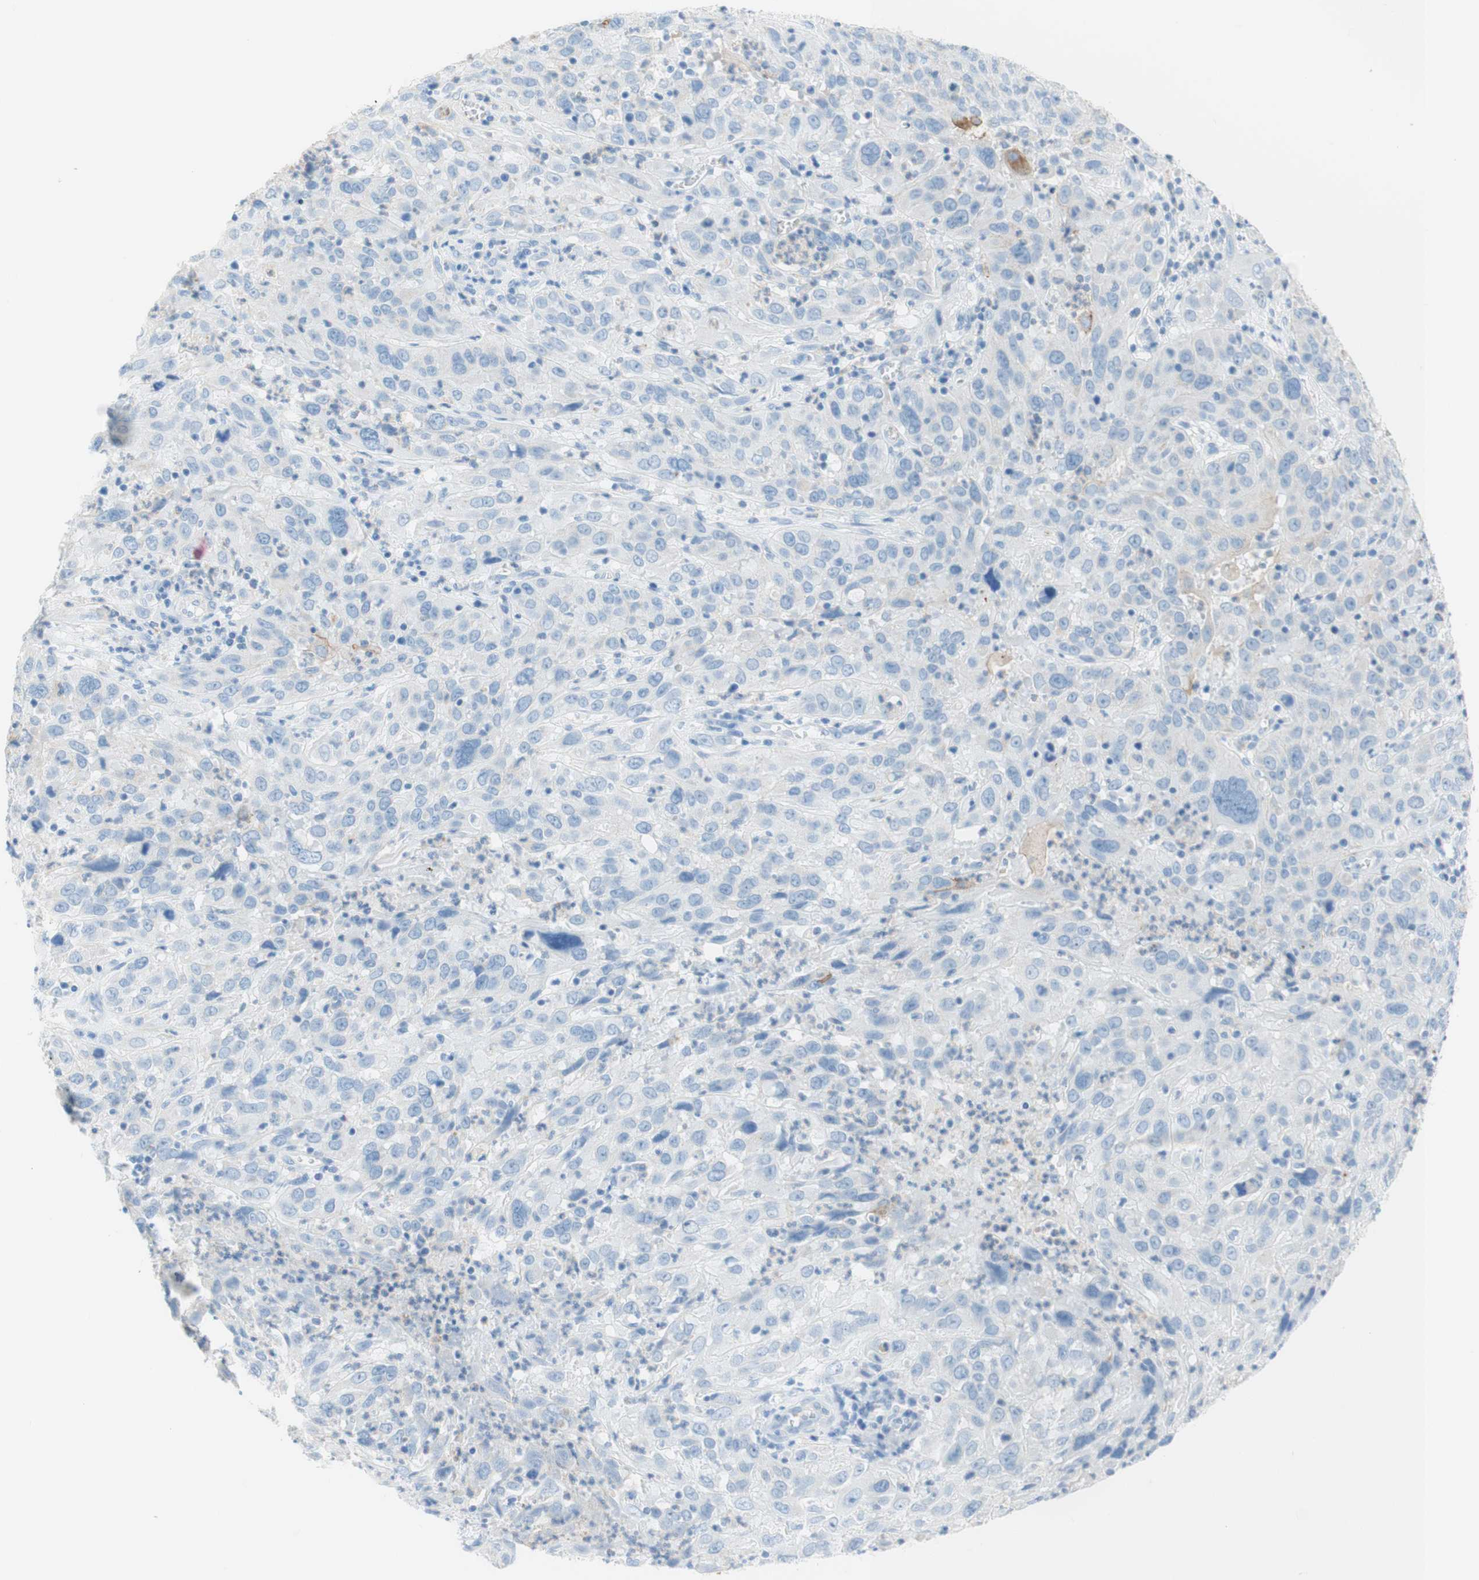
{"staining": {"intensity": "negative", "quantity": "none", "location": "none"}, "tissue": "cervical cancer", "cell_type": "Tumor cells", "image_type": "cancer", "snomed": [{"axis": "morphology", "description": "Squamous cell carcinoma, NOS"}, {"axis": "topography", "description": "Cervix"}], "caption": "Immunohistochemical staining of cervical squamous cell carcinoma demonstrates no significant expression in tumor cells.", "gene": "CEACAM1", "patient": {"sex": "female", "age": 32}}